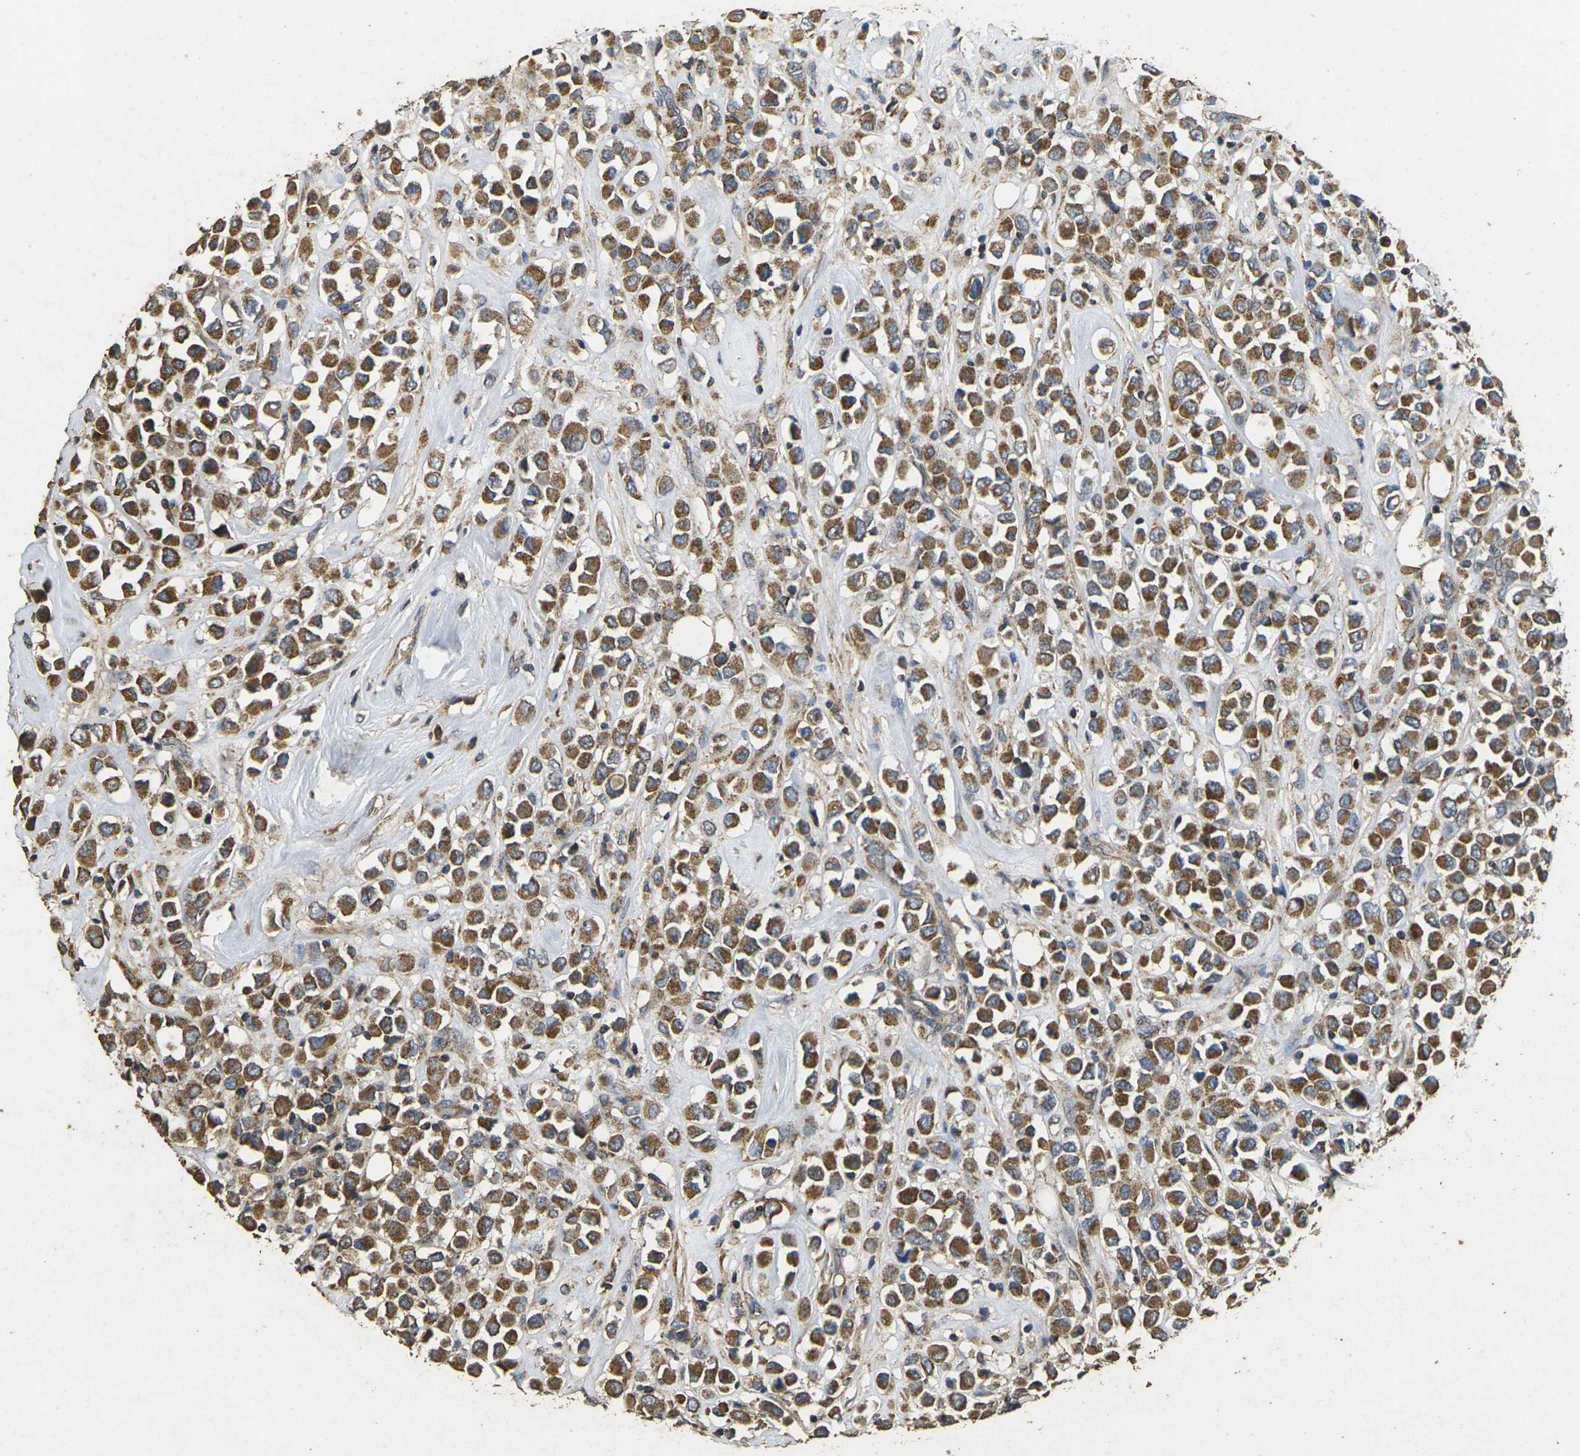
{"staining": {"intensity": "moderate", "quantity": ">75%", "location": "cytoplasmic/membranous"}, "tissue": "breast cancer", "cell_type": "Tumor cells", "image_type": "cancer", "snomed": [{"axis": "morphology", "description": "Duct carcinoma"}, {"axis": "topography", "description": "Breast"}], "caption": "A medium amount of moderate cytoplasmic/membranous staining is appreciated in approximately >75% of tumor cells in breast cancer tissue. (IHC, brightfield microscopy, high magnification).", "gene": "MAPK11", "patient": {"sex": "female", "age": 61}}